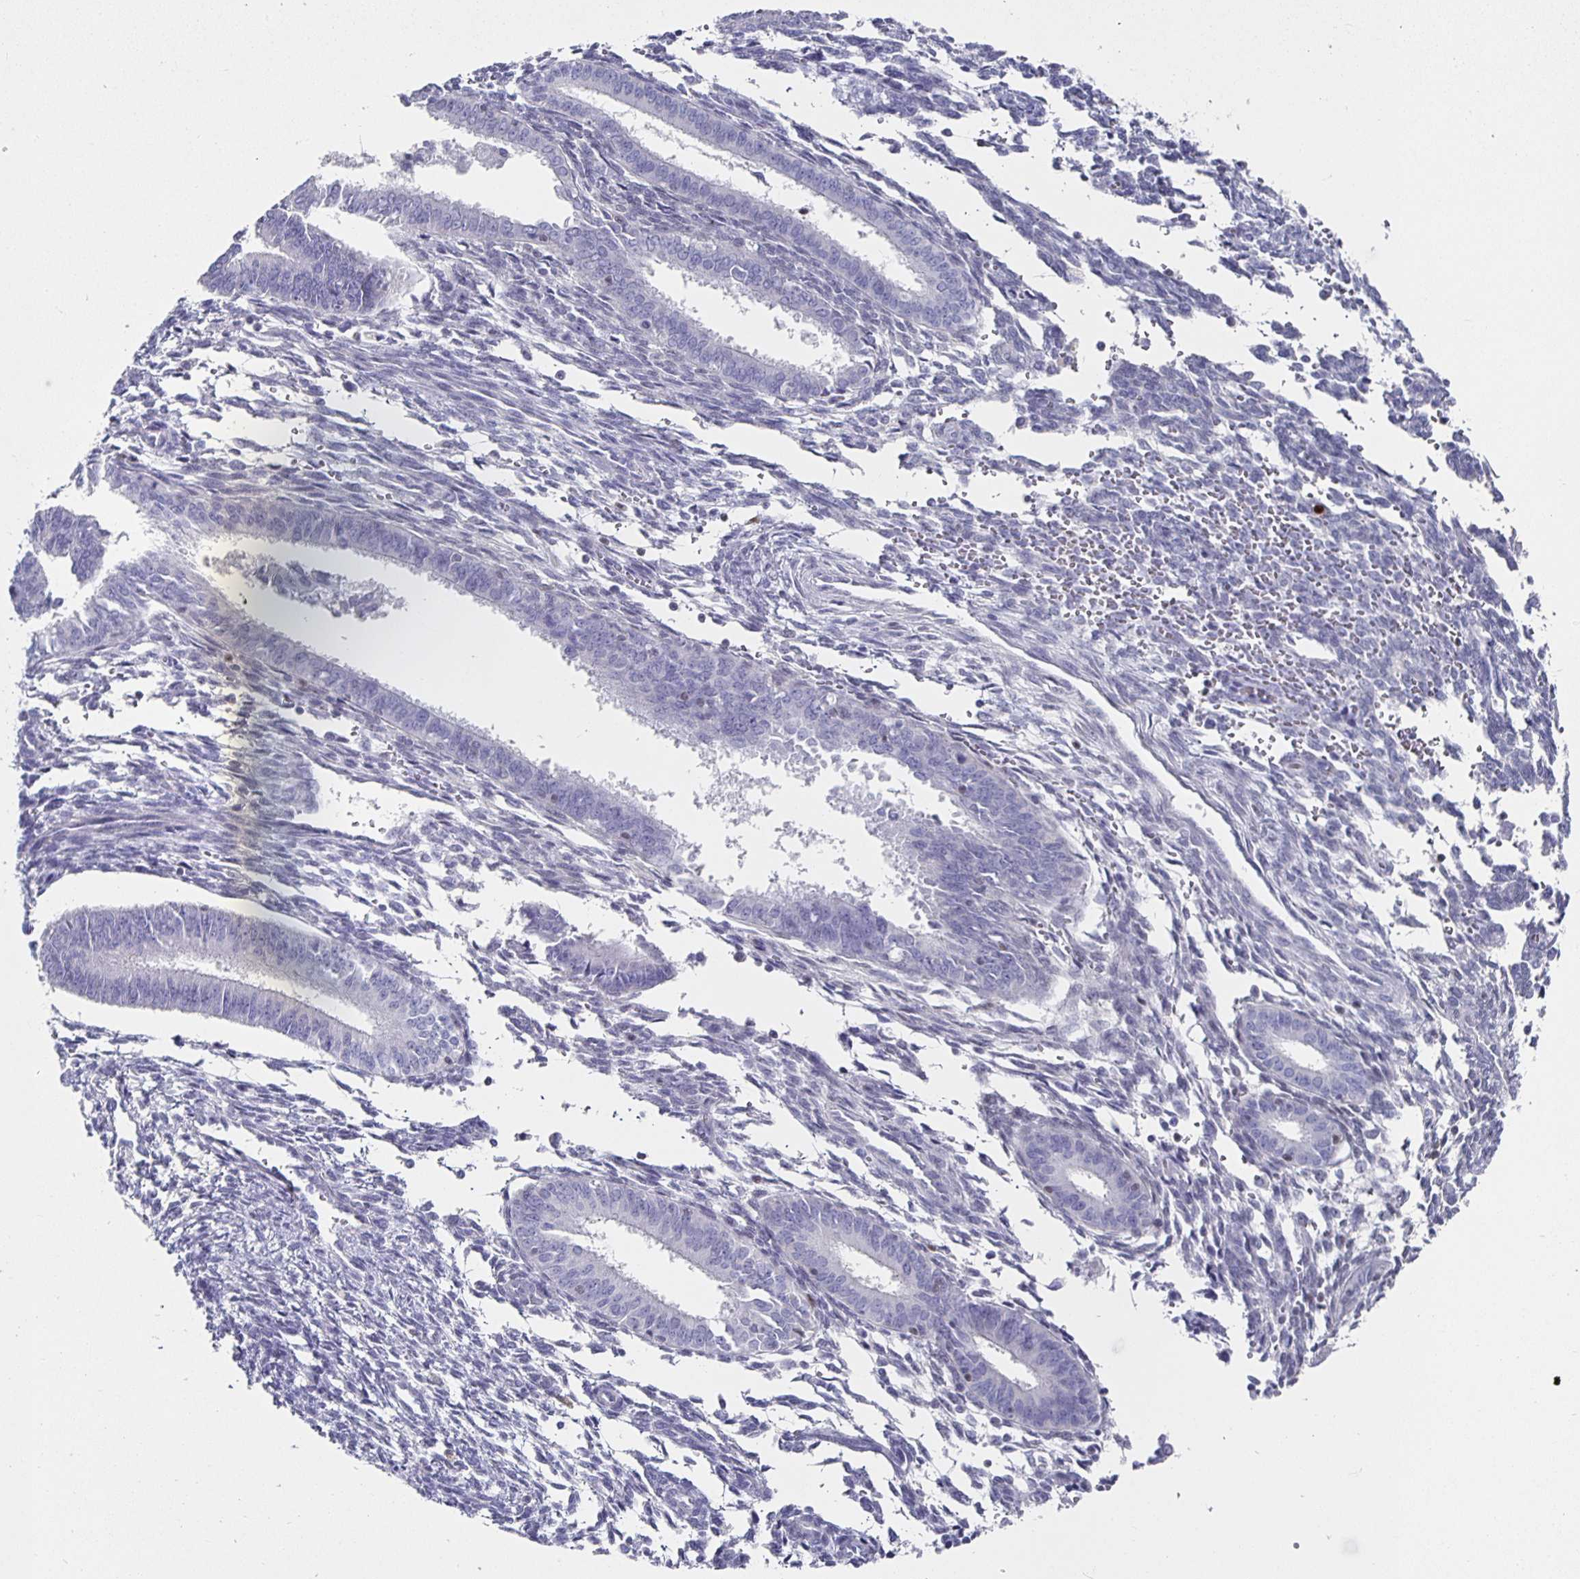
{"staining": {"intensity": "negative", "quantity": "none", "location": "none"}, "tissue": "endometrial cancer", "cell_type": "Tumor cells", "image_type": "cancer", "snomed": [{"axis": "morphology", "description": "Adenocarcinoma, NOS"}, {"axis": "topography", "description": "Endometrium"}], "caption": "Endometrial adenocarcinoma was stained to show a protein in brown. There is no significant expression in tumor cells. (Immunohistochemistry (ihc), brightfield microscopy, high magnification).", "gene": "RUNX2", "patient": {"sex": "female", "age": 50}}